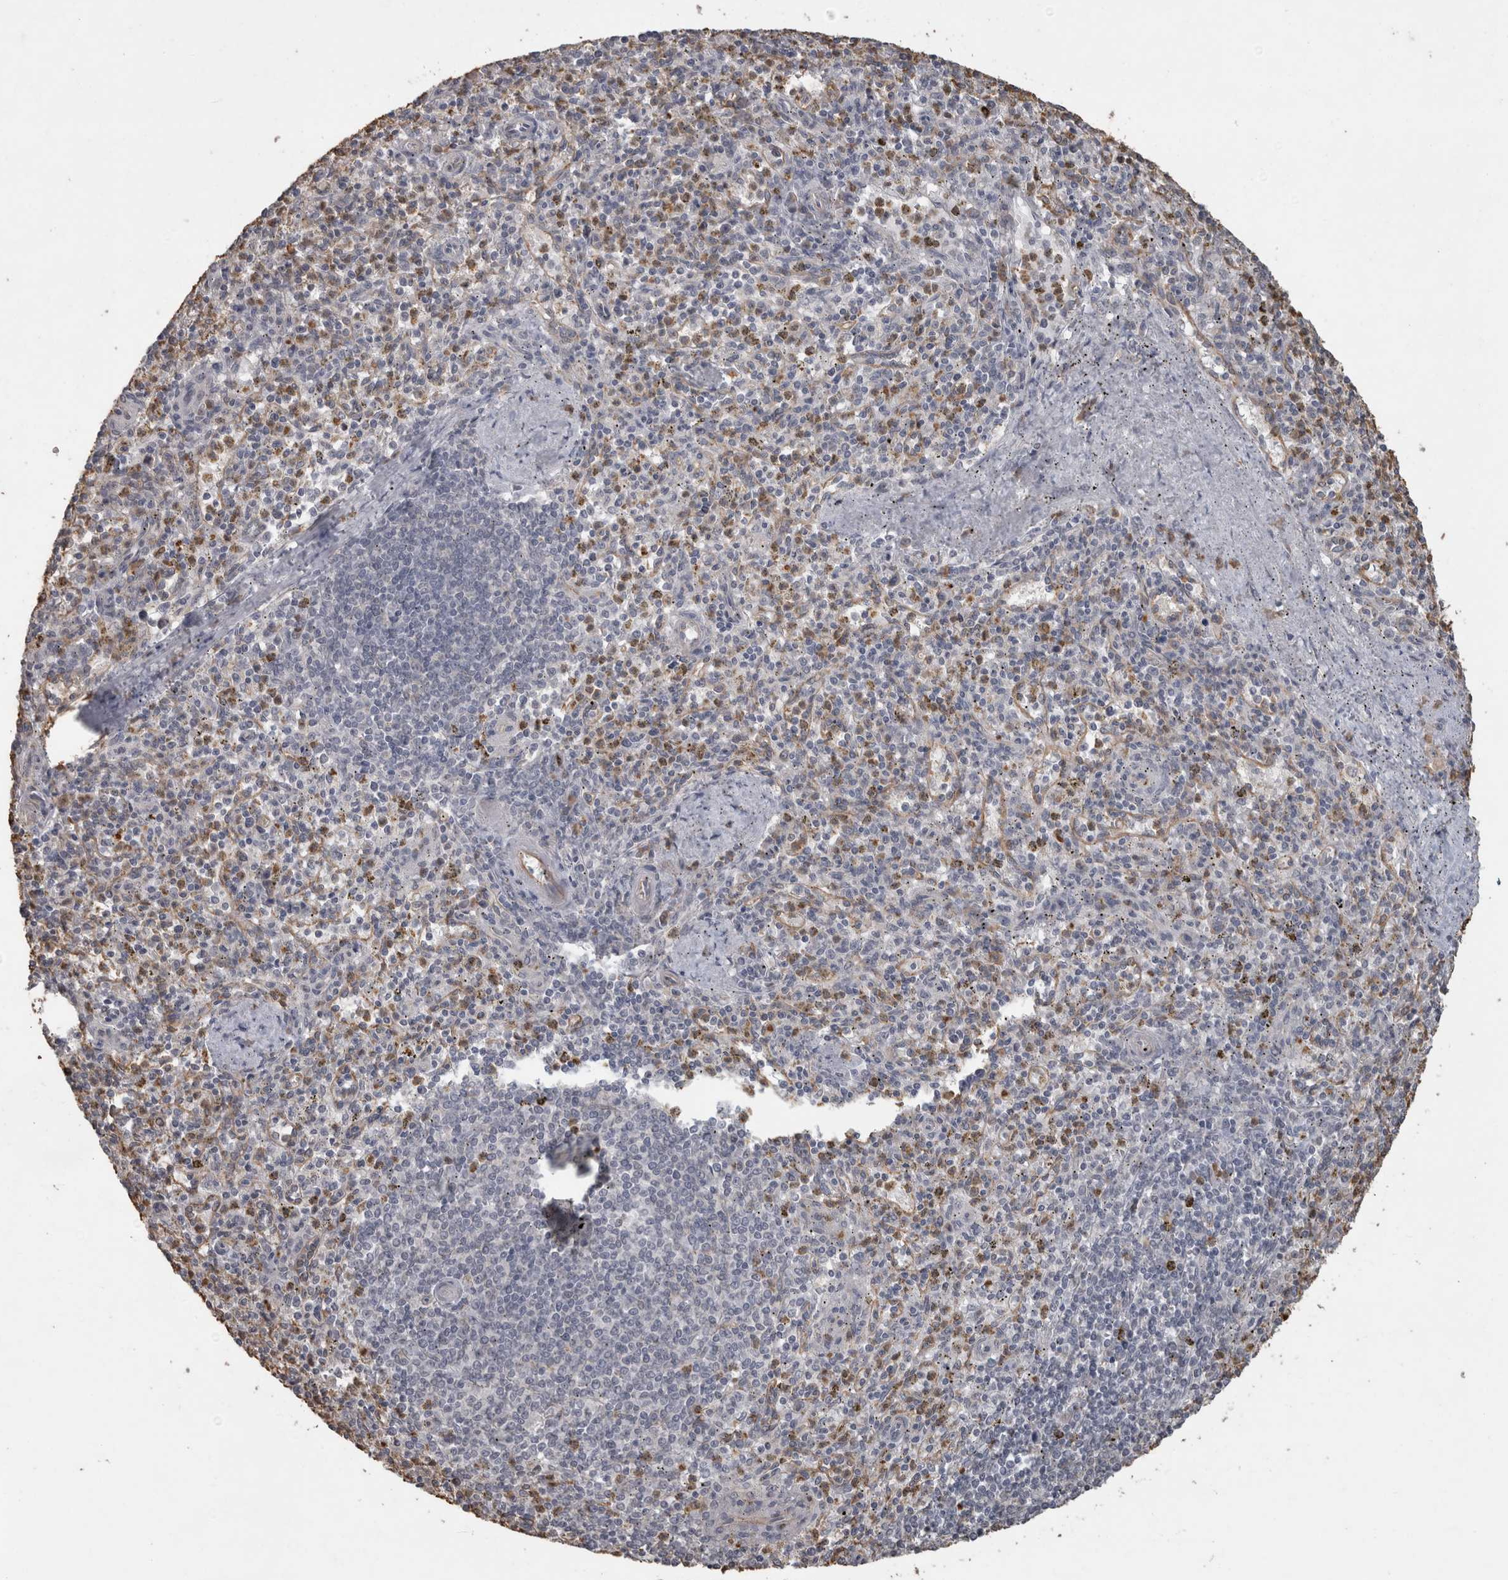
{"staining": {"intensity": "moderate", "quantity": "<25%", "location": "cytoplasmic/membranous,nuclear"}, "tissue": "spleen", "cell_type": "Cells in red pulp", "image_type": "normal", "snomed": [{"axis": "morphology", "description": "Normal tissue, NOS"}, {"axis": "topography", "description": "Spleen"}], "caption": "DAB (3,3'-diaminobenzidine) immunohistochemical staining of unremarkable human spleen demonstrates moderate cytoplasmic/membranous,nuclear protein staining in about <25% of cells in red pulp. The staining is performed using DAB brown chromogen to label protein expression. The nuclei are counter-stained blue using hematoxylin.", "gene": "REPS2", "patient": {"sex": "male", "age": 72}}